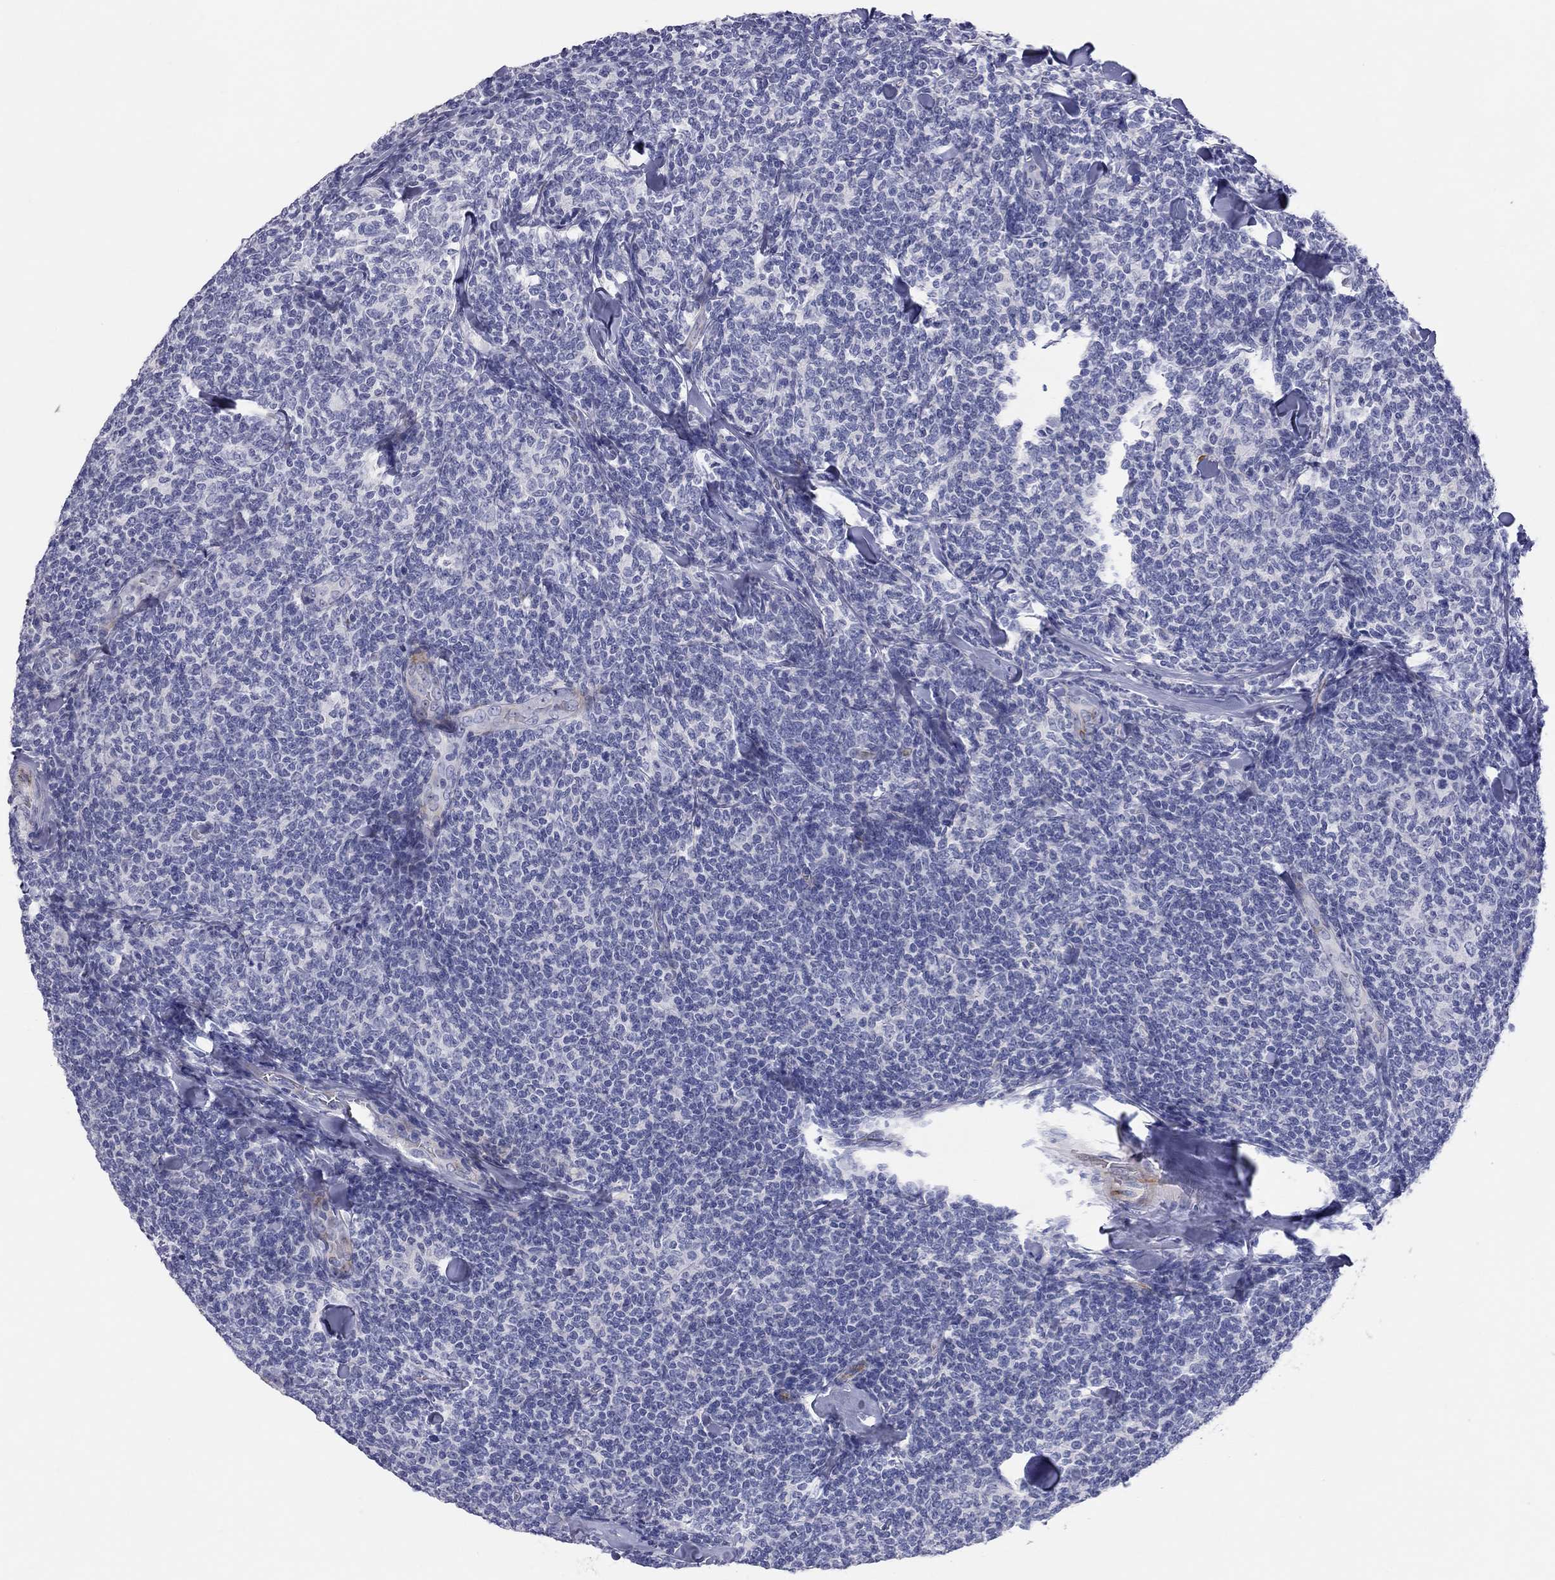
{"staining": {"intensity": "negative", "quantity": "none", "location": "none"}, "tissue": "lymphoma", "cell_type": "Tumor cells", "image_type": "cancer", "snomed": [{"axis": "morphology", "description": "Malignant lymphoma, non-Hodgkin's type, Low grade"}, {"axis": "topography", "description": "Lymph node"}], "caption": "Tumor cells are negative for protein expression in human low-grade malignant lymphoma, non-Hodgkin's type.", "gene": "PCDHGC5", "patient": {"sex": "female", "age": 56}}